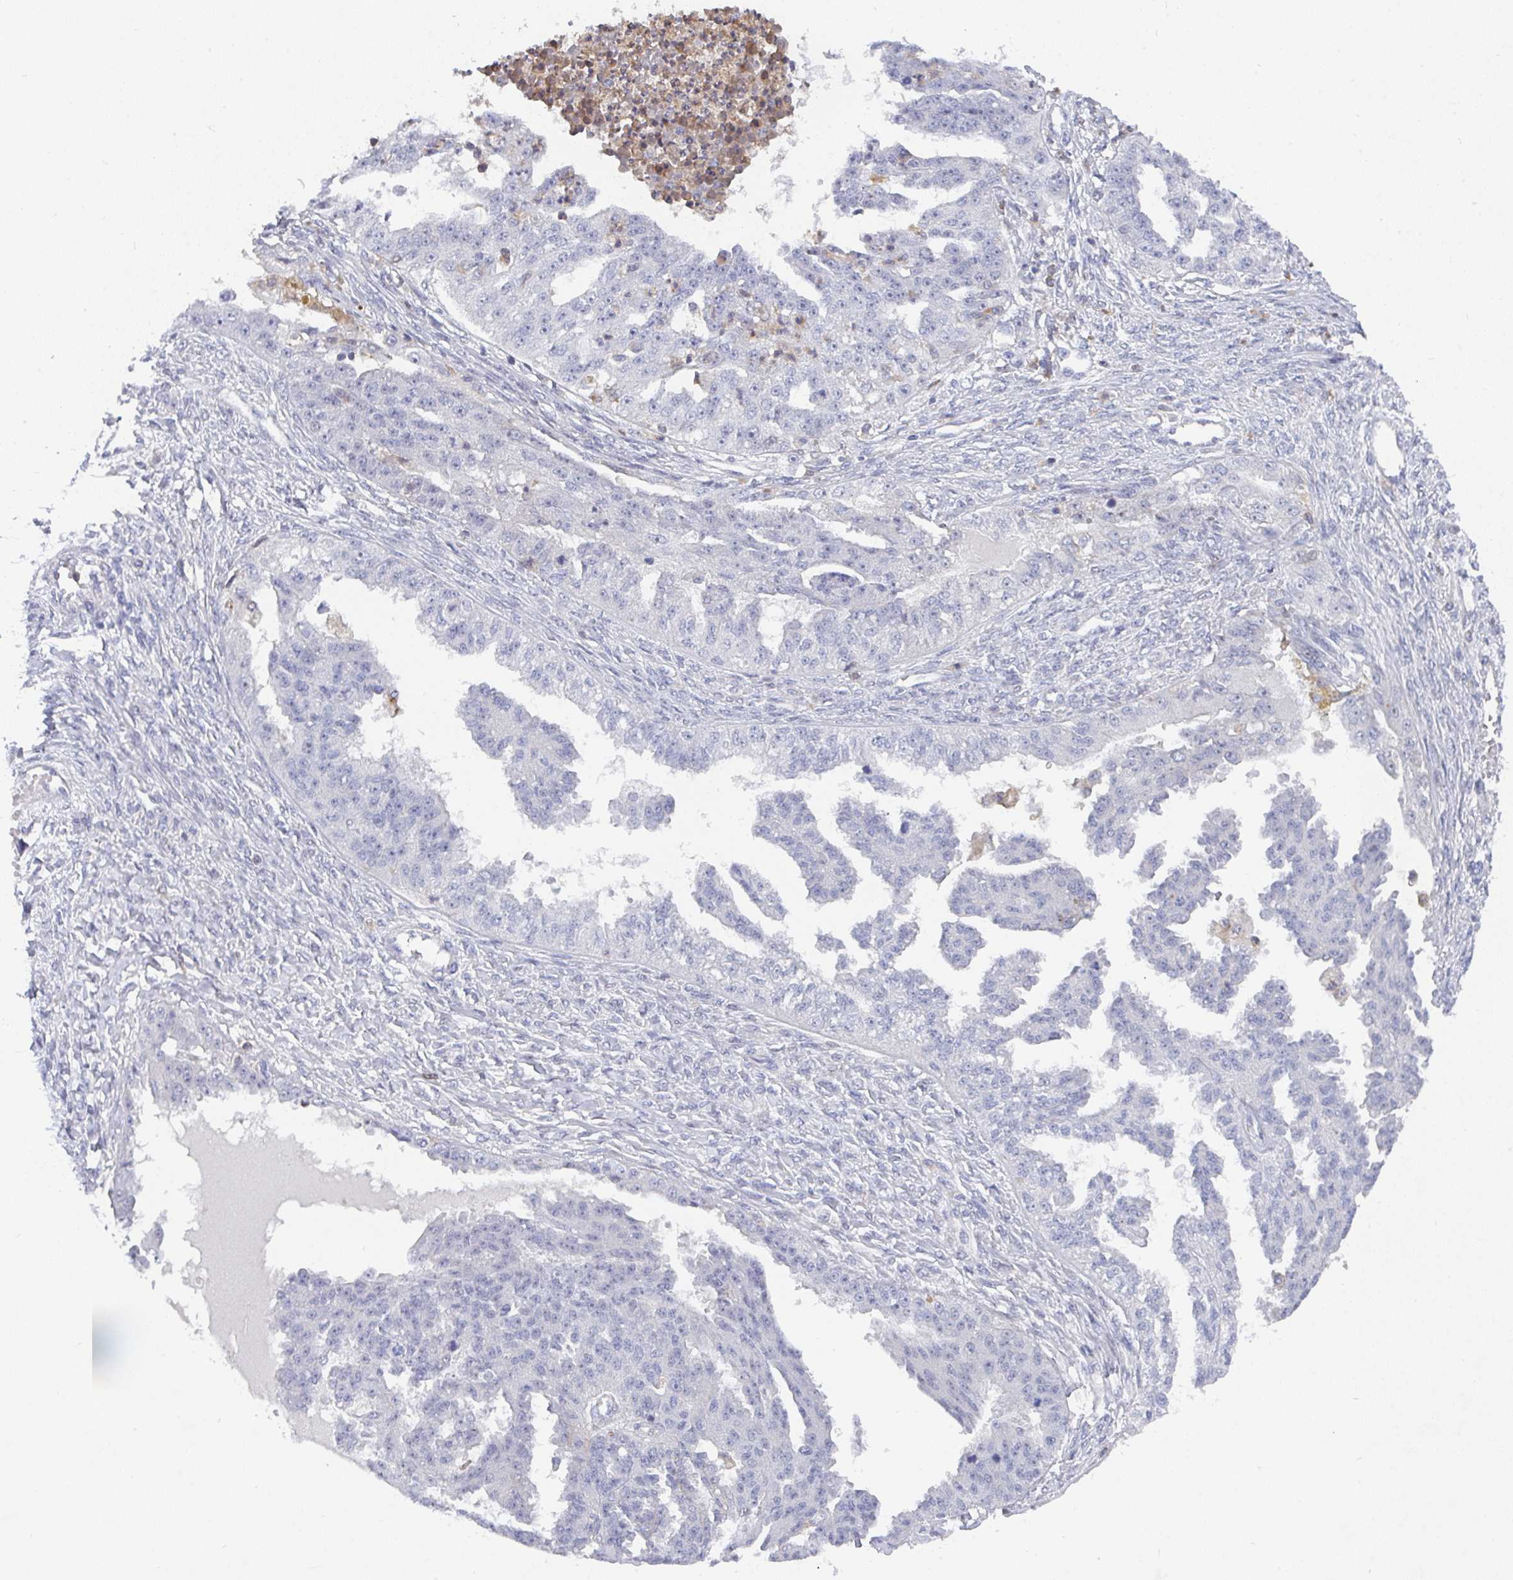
{"staining": {"intensity": "negative", "quantity": "none", "location": "none"}, "tissue": "ovarian cancer", "cell_type": "Tumor cells", "image_type": "cancer", "snomed": [{"axis": "morphology", "description": "Cystadenocarcinoma, serous, NOS"}, {"axis": "topography", "description": "Ovary"}], "caption": "DAB immunohistochemical staining of ovarian serous cystadenocarcinoma demonstrates no significant staining in tumor cells. Brightfield microscopy of immunohistochemistry (IHC) stained with DAB (3,3'-diaminobenzidine) (brown) and hematoxylin (blue), captured at high magnification.", "gene": "KLHL33", "patient": {"sex": "female", "age": 58}}